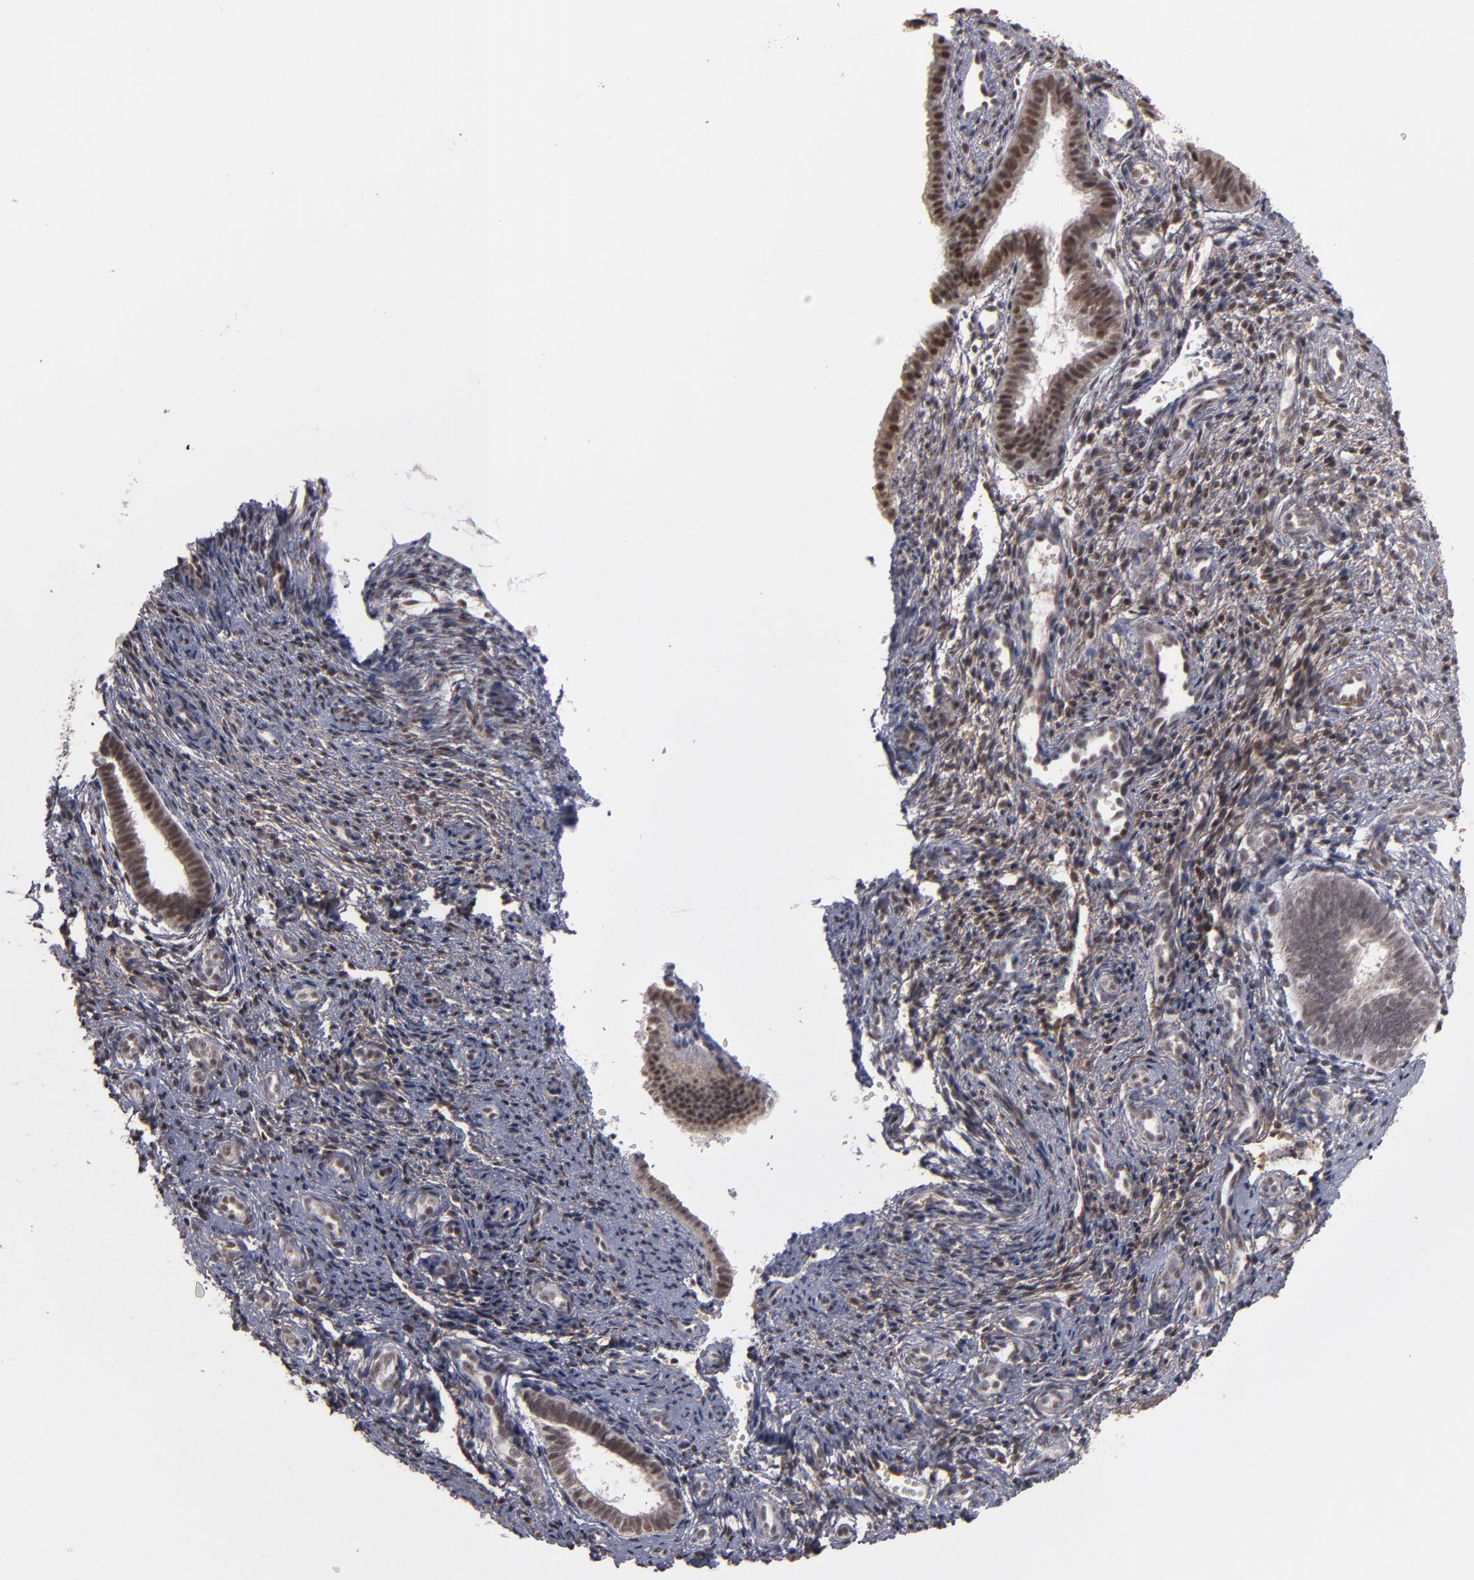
{"staining": {"intensity": "weak", "quantity": "25%-75%", "location": "nuclear"}, "tissue": "endometrium", "cell_type": "Cells in endometrial stroma", "image_type": "normal", "snomed": [{"axis": "morphology", "description": "Normal tissue, NOS"}, {"axis": "topography", "description": "Endometrium"}], "caption": "Immunohistochemical staining of benign endometrium demonstrates 25%-75% levels of weak nuclear protein staining in approximately 25%-75% of cells in endometrial stroma. The protein is shown in brown color, while the nuclei are stained blue.", "gene": "ZNF75A", "patient": {"sex": "female", "age": 27}}